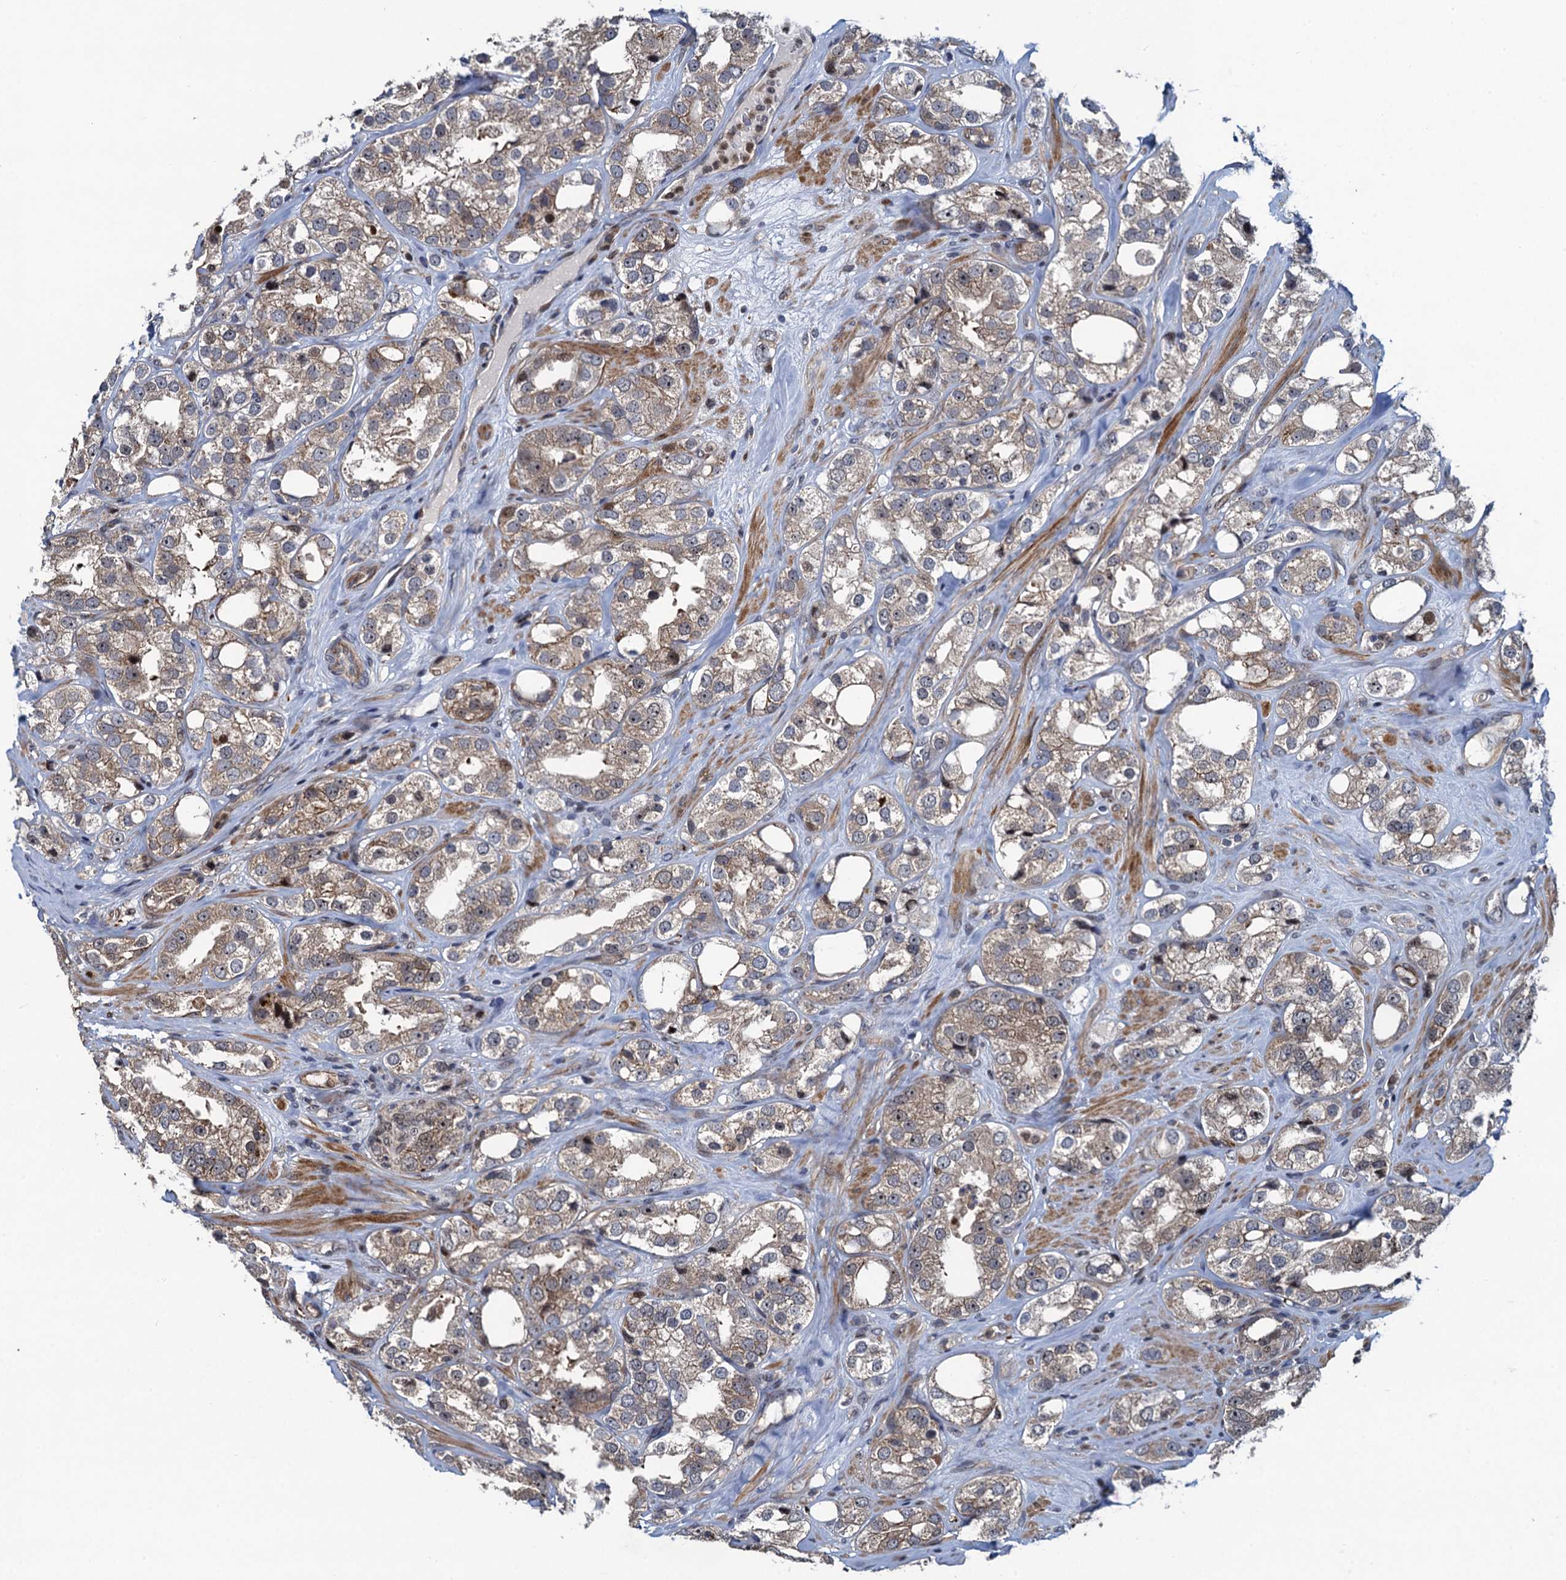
{"staining": {"intensity": "weak", "quantity": ">75%", "location": "cytoplasmic/membranous"}, "tissue": "prostate cancer", "cell_type": "Tumor cells", "image_type": "cancer", "snomed": [{"axis": "morphology", "description": "Adenocarcinoma, NOS"}, {"axis": "topography", "description": "Prostate"}], "caption": "Tumor cells reveal weak cytoplasmic/membranous expression in approximately >75% of cells in prostate cancer (adenocarcinoma).", "gene": "ATOSA", "patient": {"sex": "male", "age": 79}}